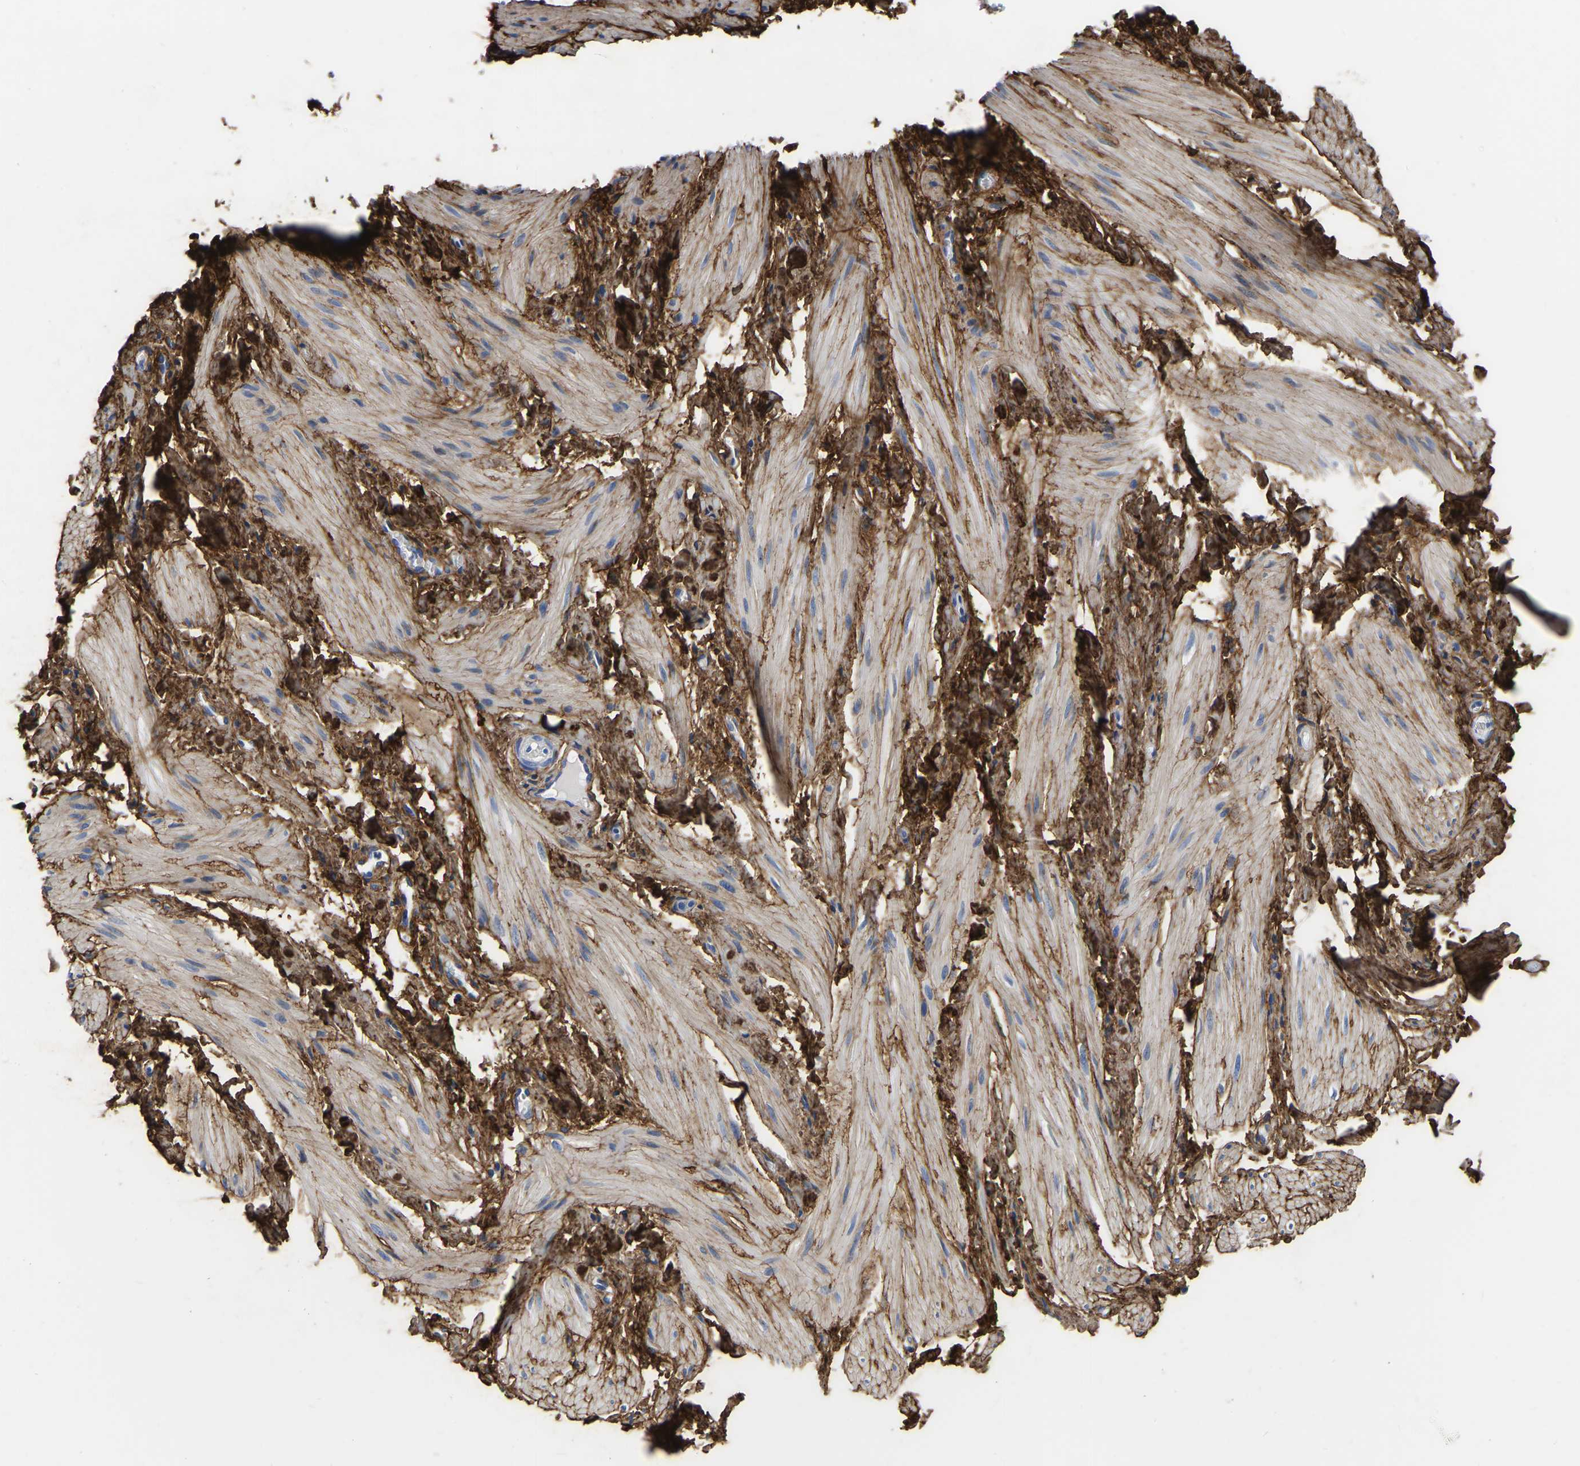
{"staining": {"intensity": "moderate", "quantity": ">75%", "location": "cytoplasmic/membranous"}, "tissue": "smooth muscle", "cell_type": "Smooth muscle cells", "image_type": "normal", "snomed": [{"axis": "morphology", "description": "Normal tissue, NOS"}, {"axis": "topography", "description": "Smooth muscle"}], "caption": "IHC (DAB (3,3'-diaminobenzidine)) staining of normal human smooth muscle displays moderate cytoplasmic/membranous protein positivity in approximately >75% of smooth muscle cells.", "gene": "COL6A1", "patient": {"sex": "male", "age": 16}}